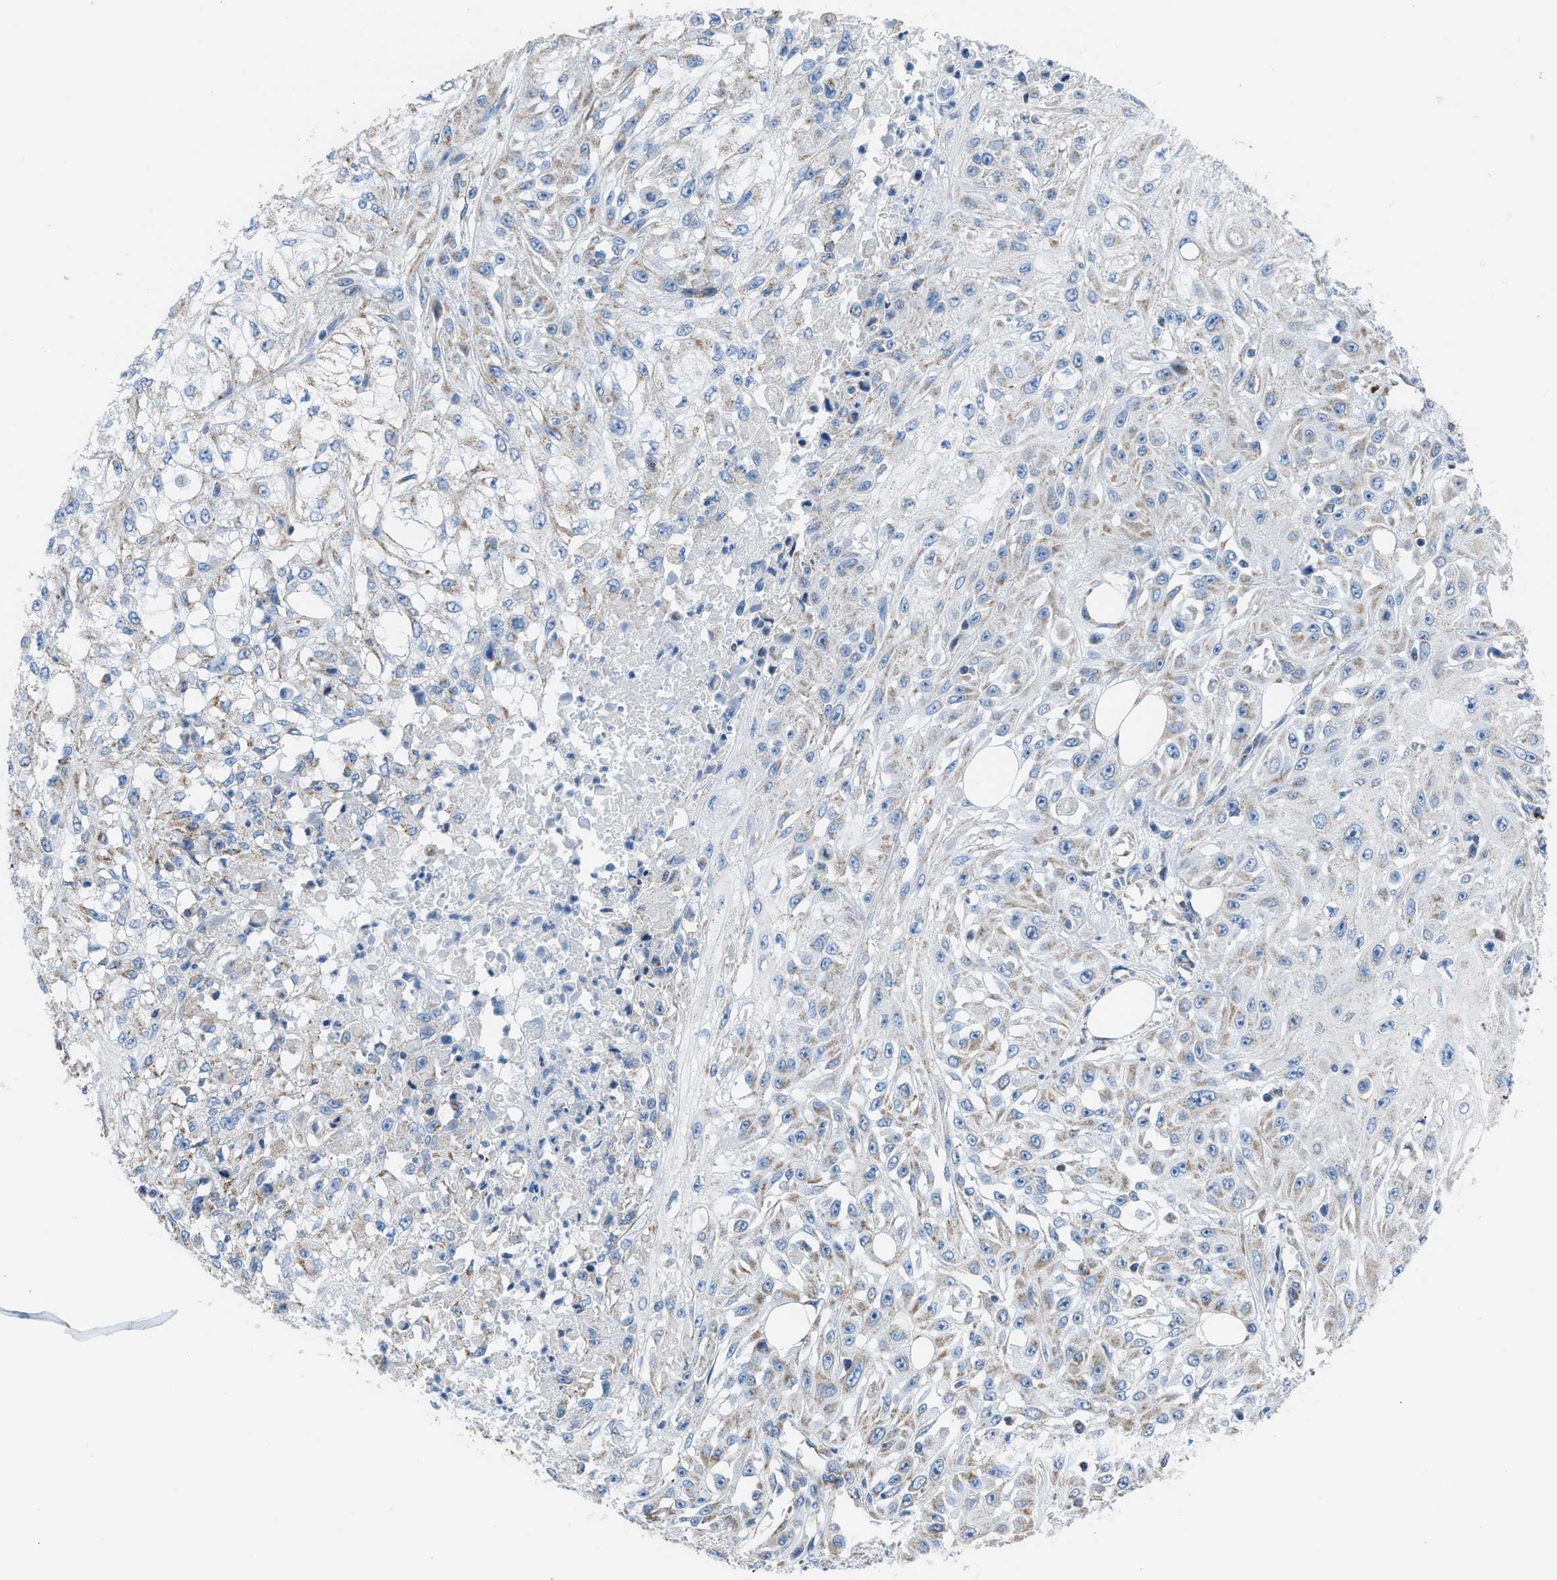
{"staining": {"intensity": "weak", "quantity": "<25%", "location": "cytoplasmic/membranous"}, "tissue": "skin cancer", "cell_type": "Tumor cells", "image_type": "cancer", "snomed": [{"axis": "morphology", "description": "Squamous cell carcinoma, NOS"}, {"axis": "morphology", "description": "Squamous cell carcinoma, metastatic, NOS"}, {"axis": "topography", "description": "Skin"}, {"axis": "topography", "description": "Lymph node"}], "caption": "The micrograph displays no significant positivity in tumor cells of squamous cell carcinoma (skin).", "gene": "ETFB", "patient": {"sex": "male", "age": 75}}